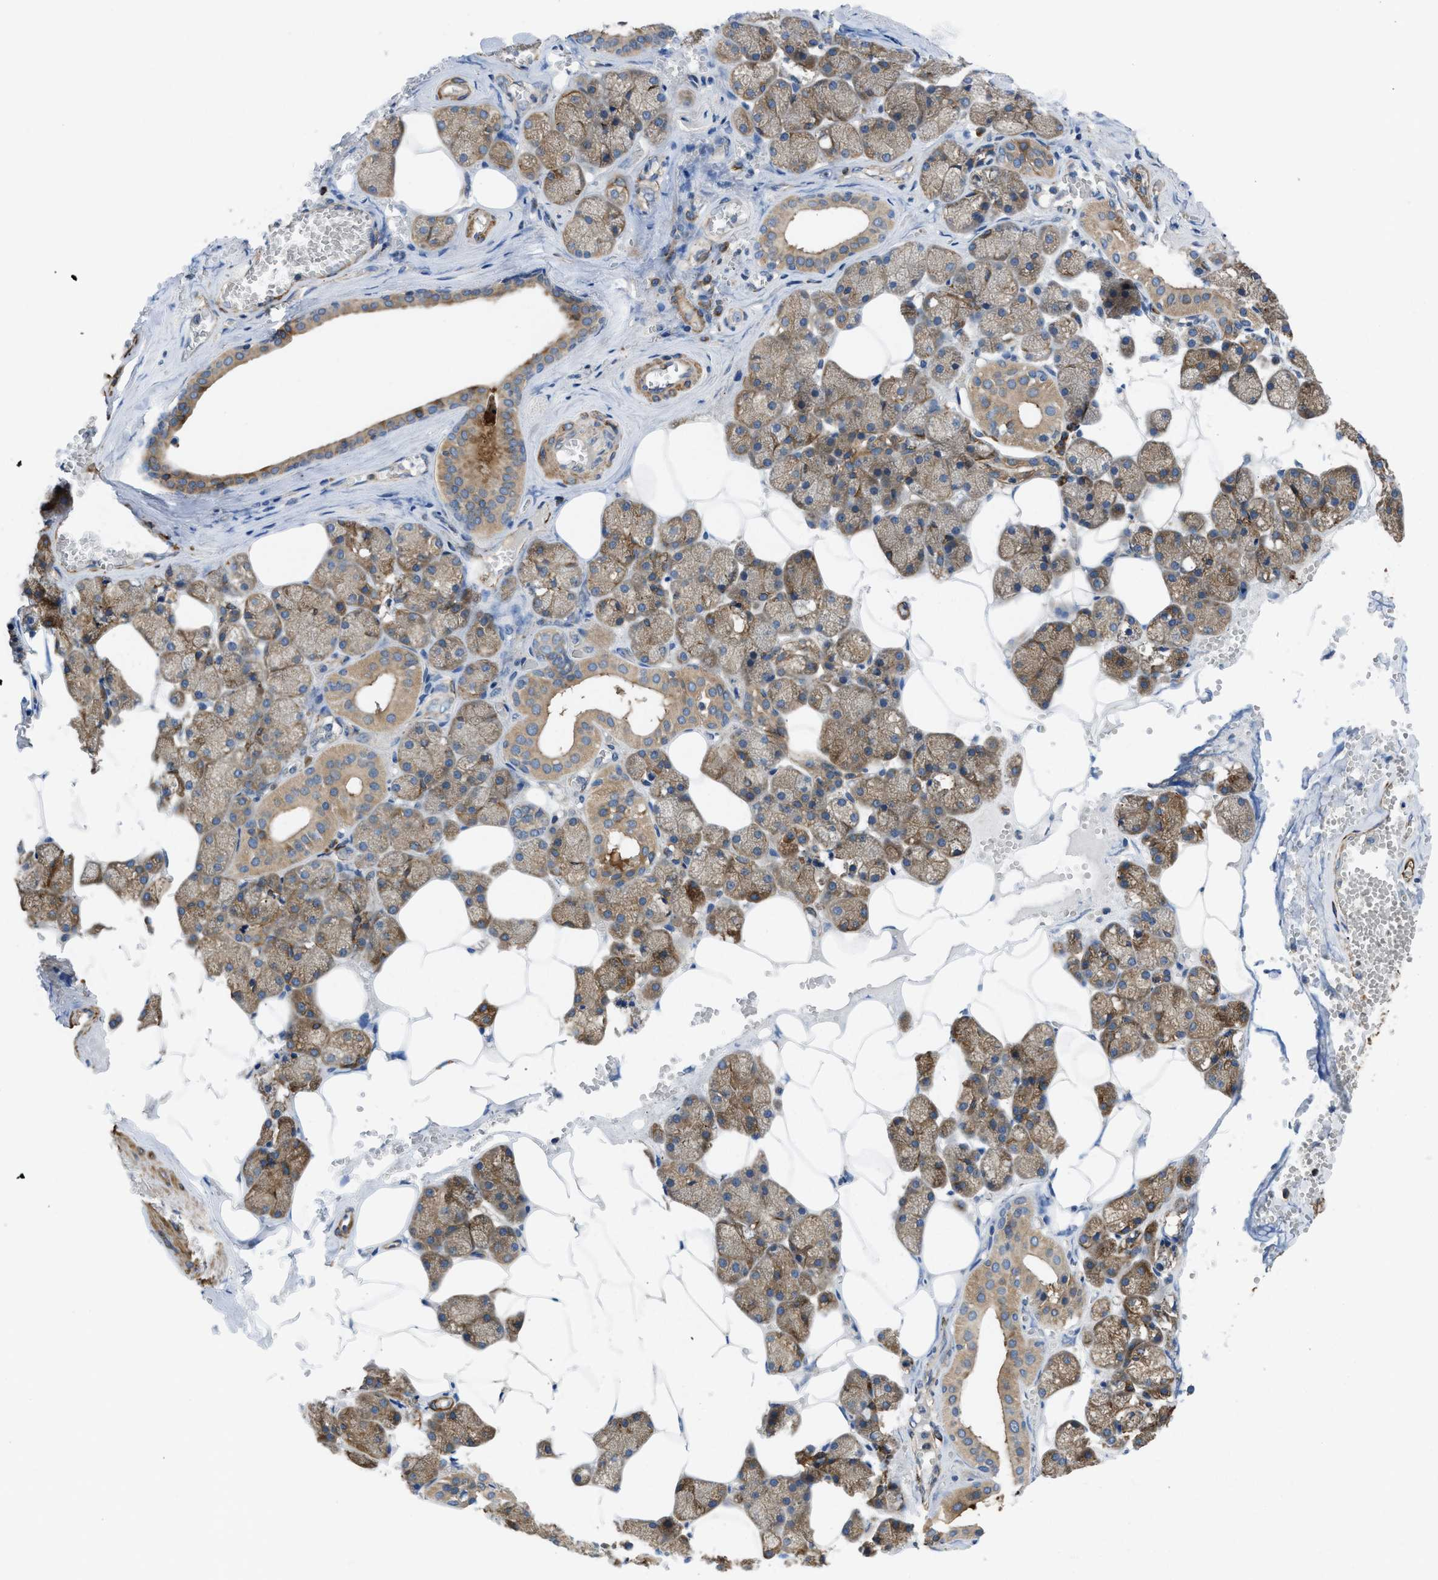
{"staining": {"intensity": "moderate", "quantity": ">75%", "location": "cytoplasmic/membranous"}, "tissue": "salivary gland", "cell_type": "Glandular cells", "image_type": "normal", "snomed": [{"axis": "morphology", "description": "Normal tissue, NOS"}, {"axis": "topography", "description": "Salivary gland"}], "caption": "Immunohistochemistry (IHC) (DAB (3,3'-diaminobenzidine)) staining of normal human salivary gland displays moderate cytoplasmic/membranous protein positivity in about >75% of glandular cells. Using DAB (3,3'-diaminobenzidine) (brown) and hematoxylin (blue) stains, captured at high magnification using brightfield microscopy.", "gene": "CHKB", "patient": {"sex": "male", "age": 62}}